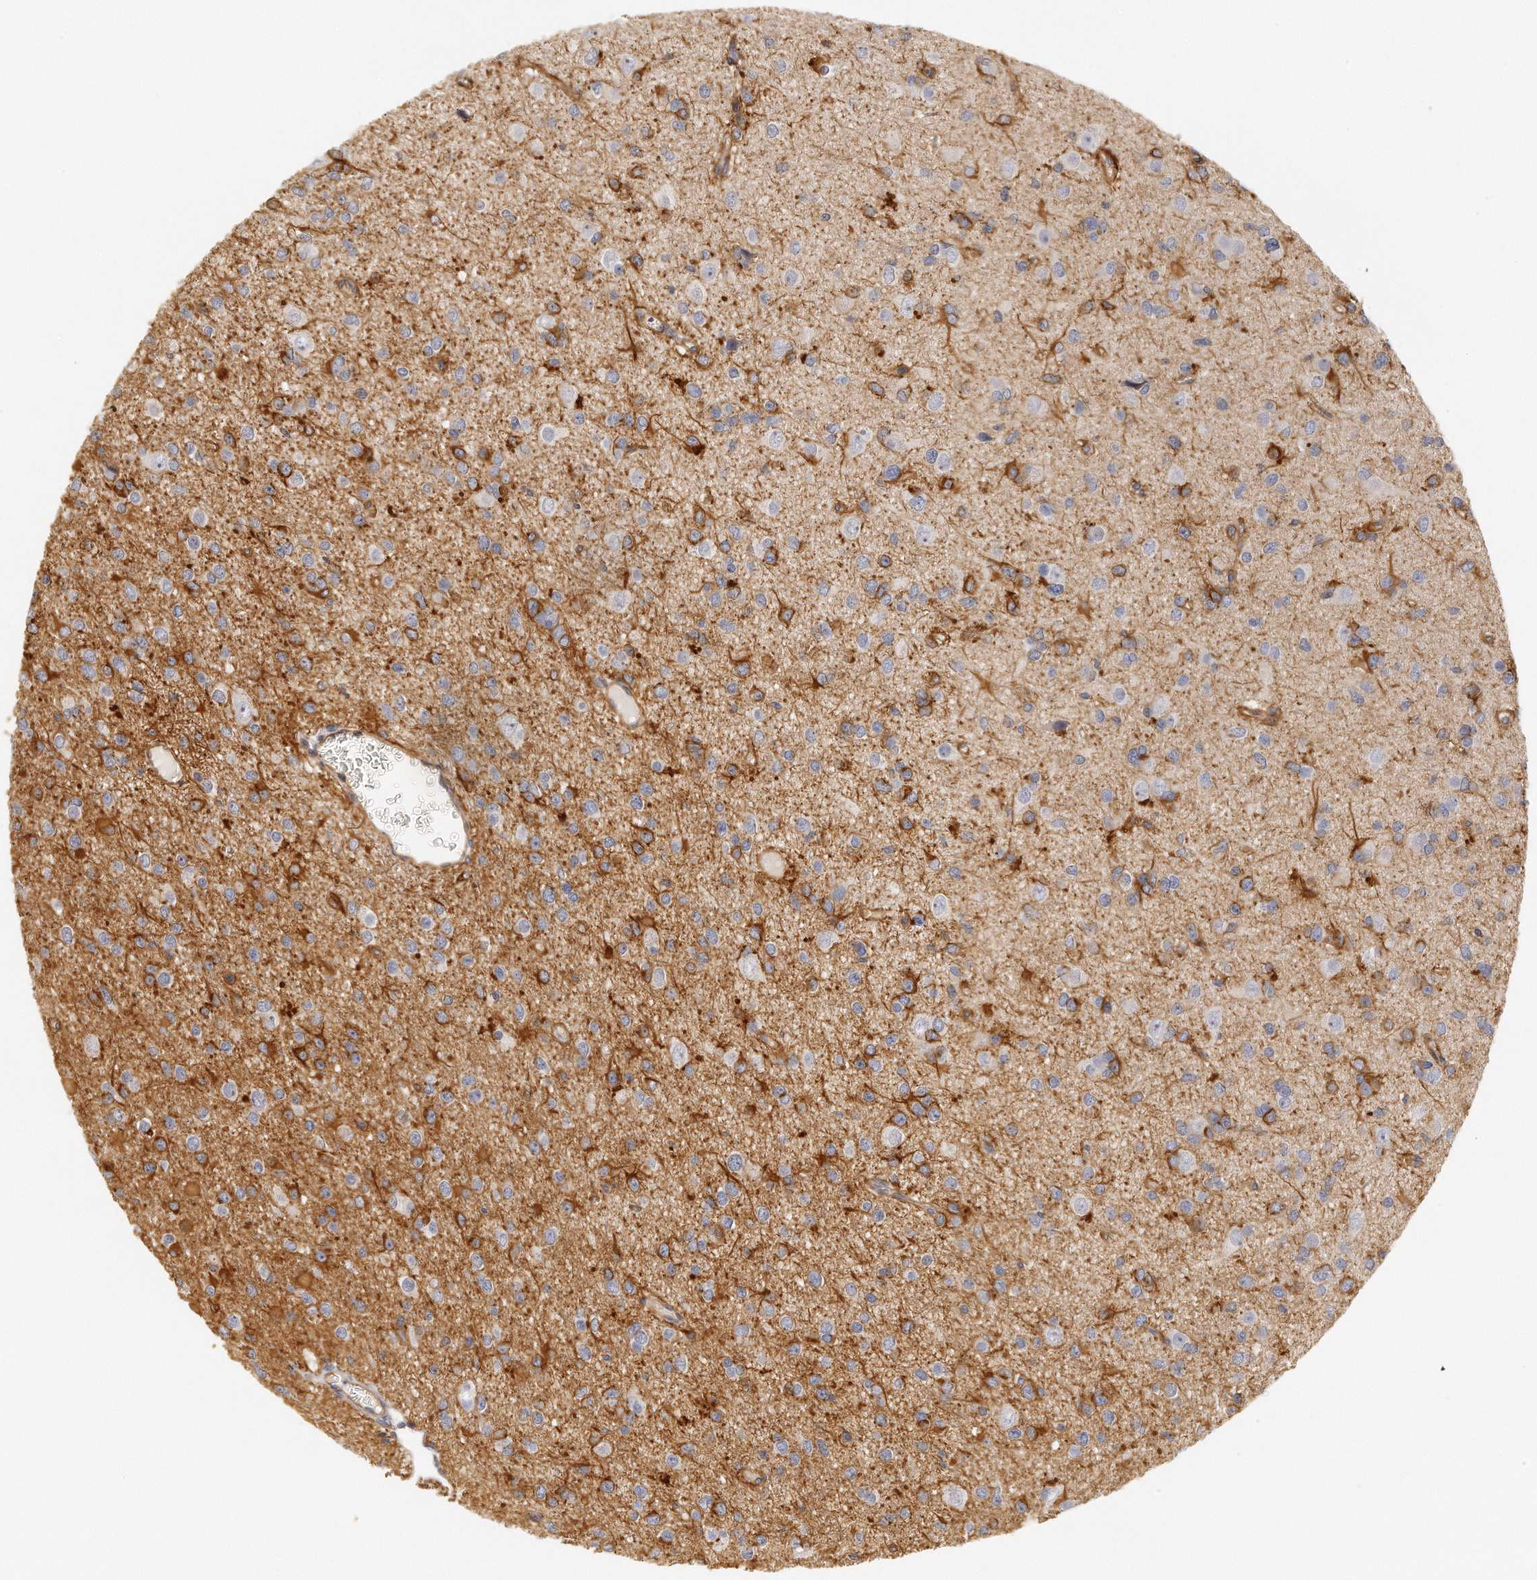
{"staining": {"intensity": "moderate", "quantity": "<25%", "location": "cytoplasmic/membranous"}, "tissue": "glioma", "cell_type": "Tumor cells", "image_type": "cancer", "snomed": [{"axis": "morphology", "description": "Glioma, malignant, Low grade"}, {"axis": "topography", "description": "Brain"}], "caption": "This histopathology image reveals immunohistochemistry (IHC) staining of low-grade glioma (malignant), with low moderate cytoplasmic/membranous positivity in approximately <25% of tumor cells.", "gene": "CHST7", "patient": {"sex": "male", "age": 42}}